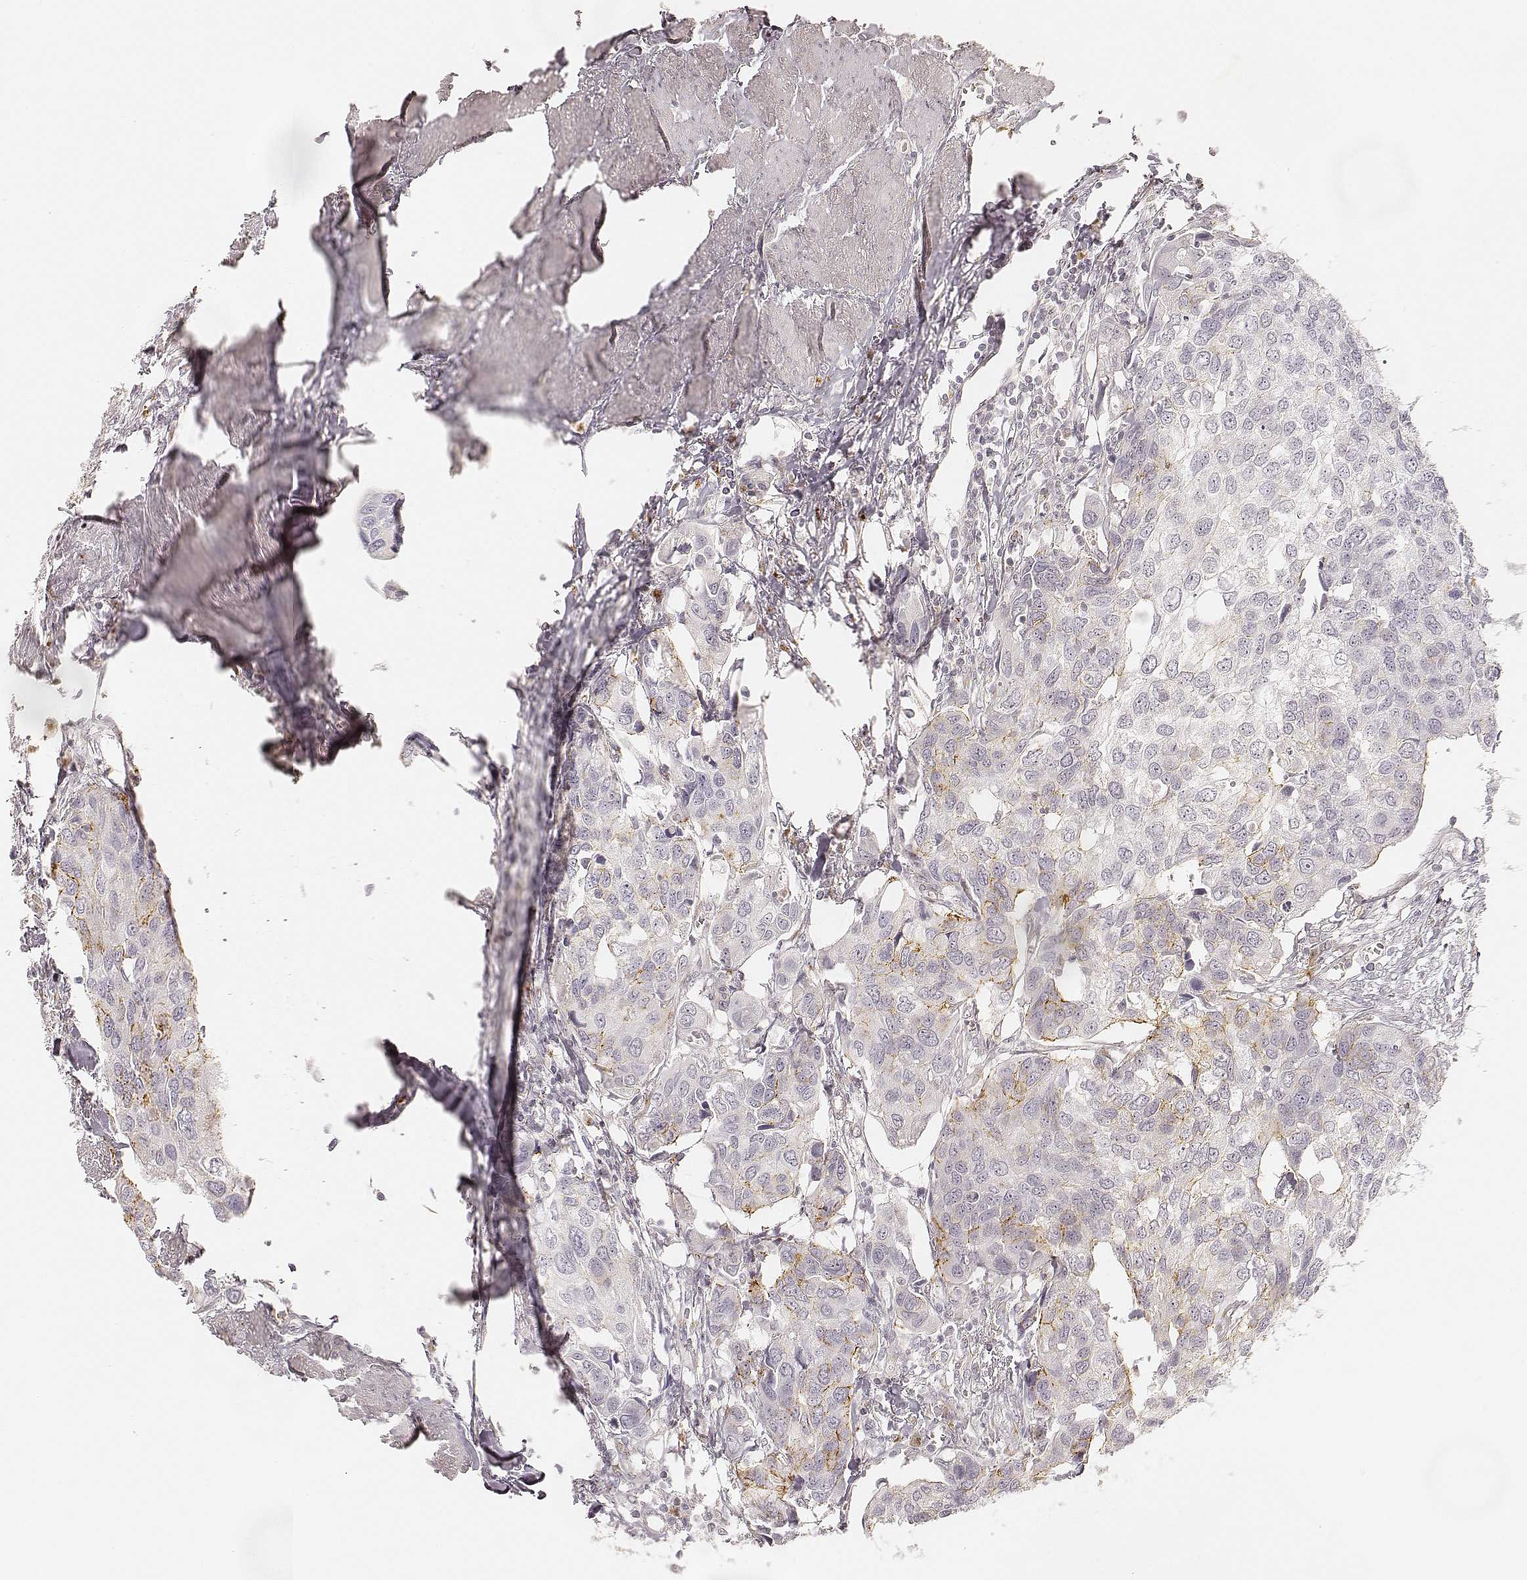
{"staining": {"intensity": "moderate", "quantity": "<25%", "location": "cytoplasmic/membranous"}, "tissue": "urothelial cancer", "cell_type": "Tumor cells", "image_type": "cancer", "snomed": [{"axis": "morphology", "description": "Urothelial carcinoma, High grade"}, {"axis": "topography", "description": "Urinary bladder"}], "caption": "IHC staining of urothelial carcinoma (high-grade), which displays low levels of moderate cytoplasmic/membranous expression in about <25% of tumor cells indicating moderate cytoplasmic/membranous protein staining. The staining was performed using DAB (3,3'-diaminobenzidine) (brown) for protein detection and nuclei were counterstained in hematoxylin (blue).", "gene": "GORASP2", "patient": {"sex": "male", "age": 60}}